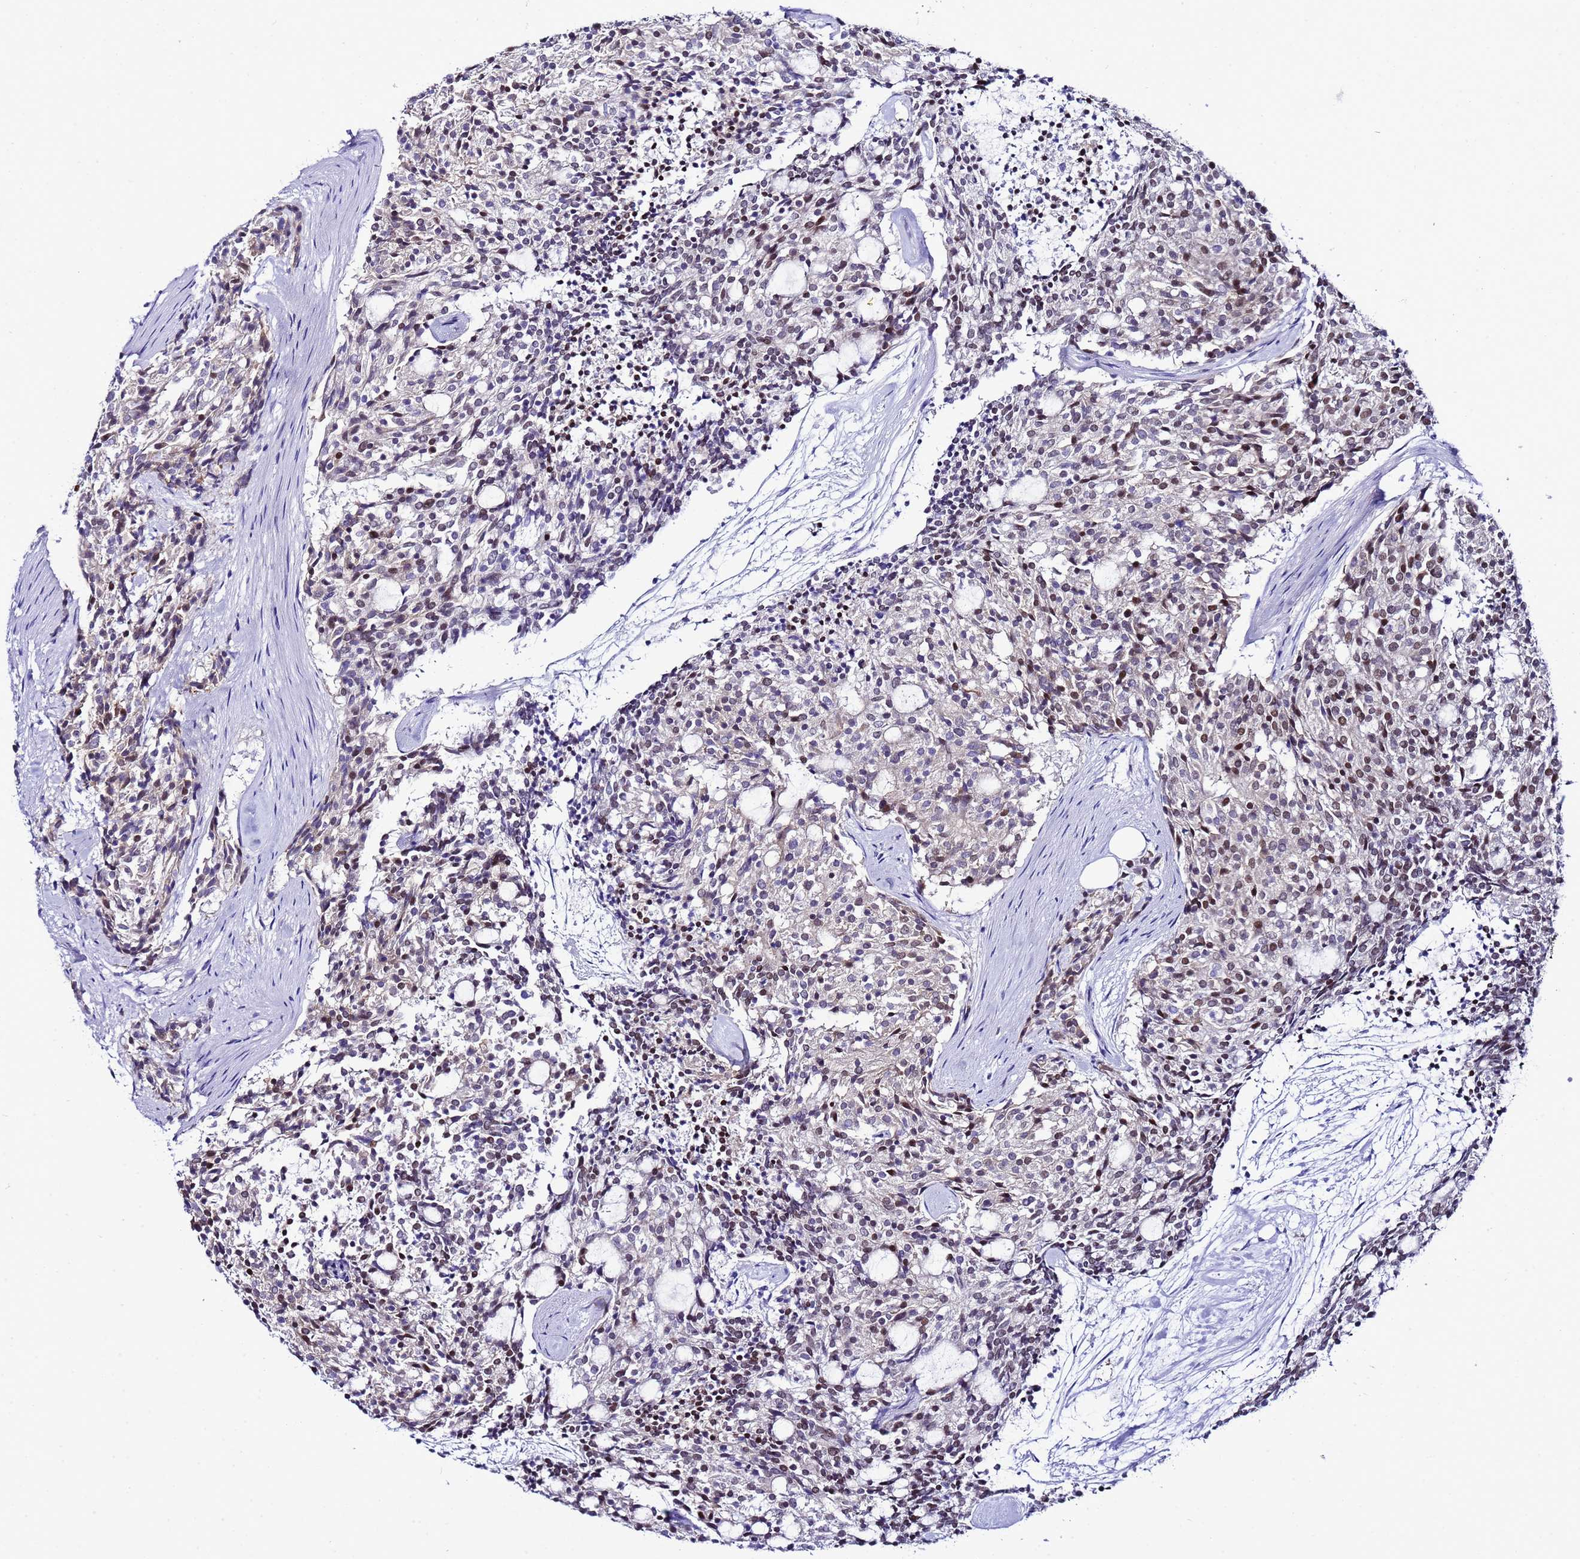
{"staining": {"intensity": "moderate", "quantity": "25%-75%", "location": "nuclear"}, "tissue": "carcinoid", "cell_type": "Tumor cells", "image_type": "cancer", "snomed": [{"axis": "morphology", "description": "Carcinoid, malignant, NOS"}, {"axis": "topography", "description": "Pancreas"}], "caption": "Immunohistochemical staining of human carcinoid reveals medium levels of moderate nuclear expression in approximately 25%-75% of tumor cells.", "gene": "BCL7A", "patient": {"sex": "female", "age": 54}}